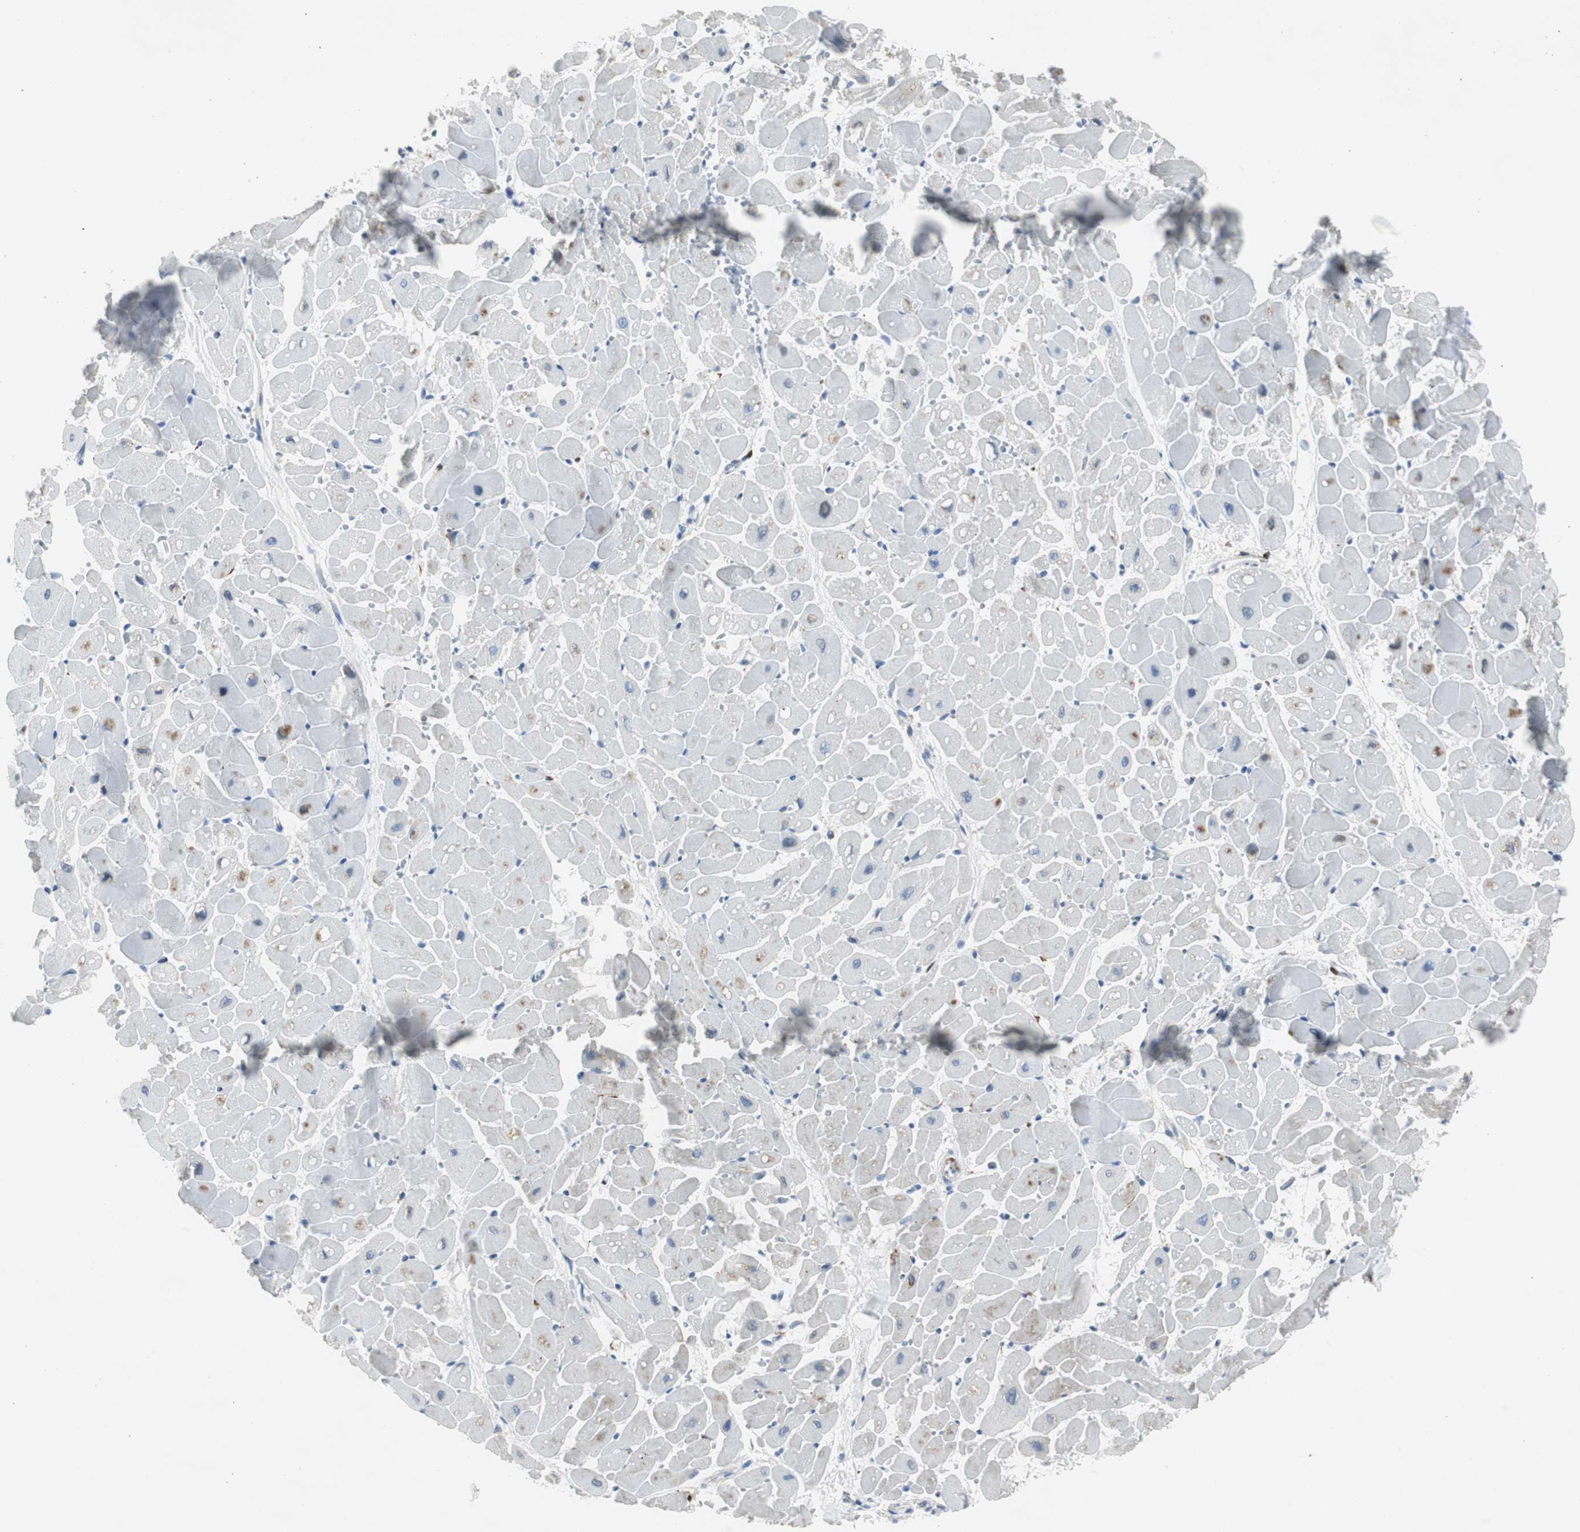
{"staining": {"intensity": "moderate", "quantity": ">75%", "location": "cytoplasmic/membranous"}, "tissue": "heart muscle", "cell_type": "Cardiomyocytes", "image_type": "normal", "snomed": [{"axis": "morphology", "description": "Normal tissue, NOS"}, {"axis": "topography", "description": "Heart"}], "caption": "Immunohistochemical staining of normal heart muscle demonstrates >75% levels of moderate cytoplasmic/membranous protein staining in approximately >75% of cardiomyocytes. Using DAB (brown) and hematoxylin (blue) stains, captured at high magnification using brightfield microscopy.", "gene": "BBC3", "patient": {"sex": "female", "age": 19}}